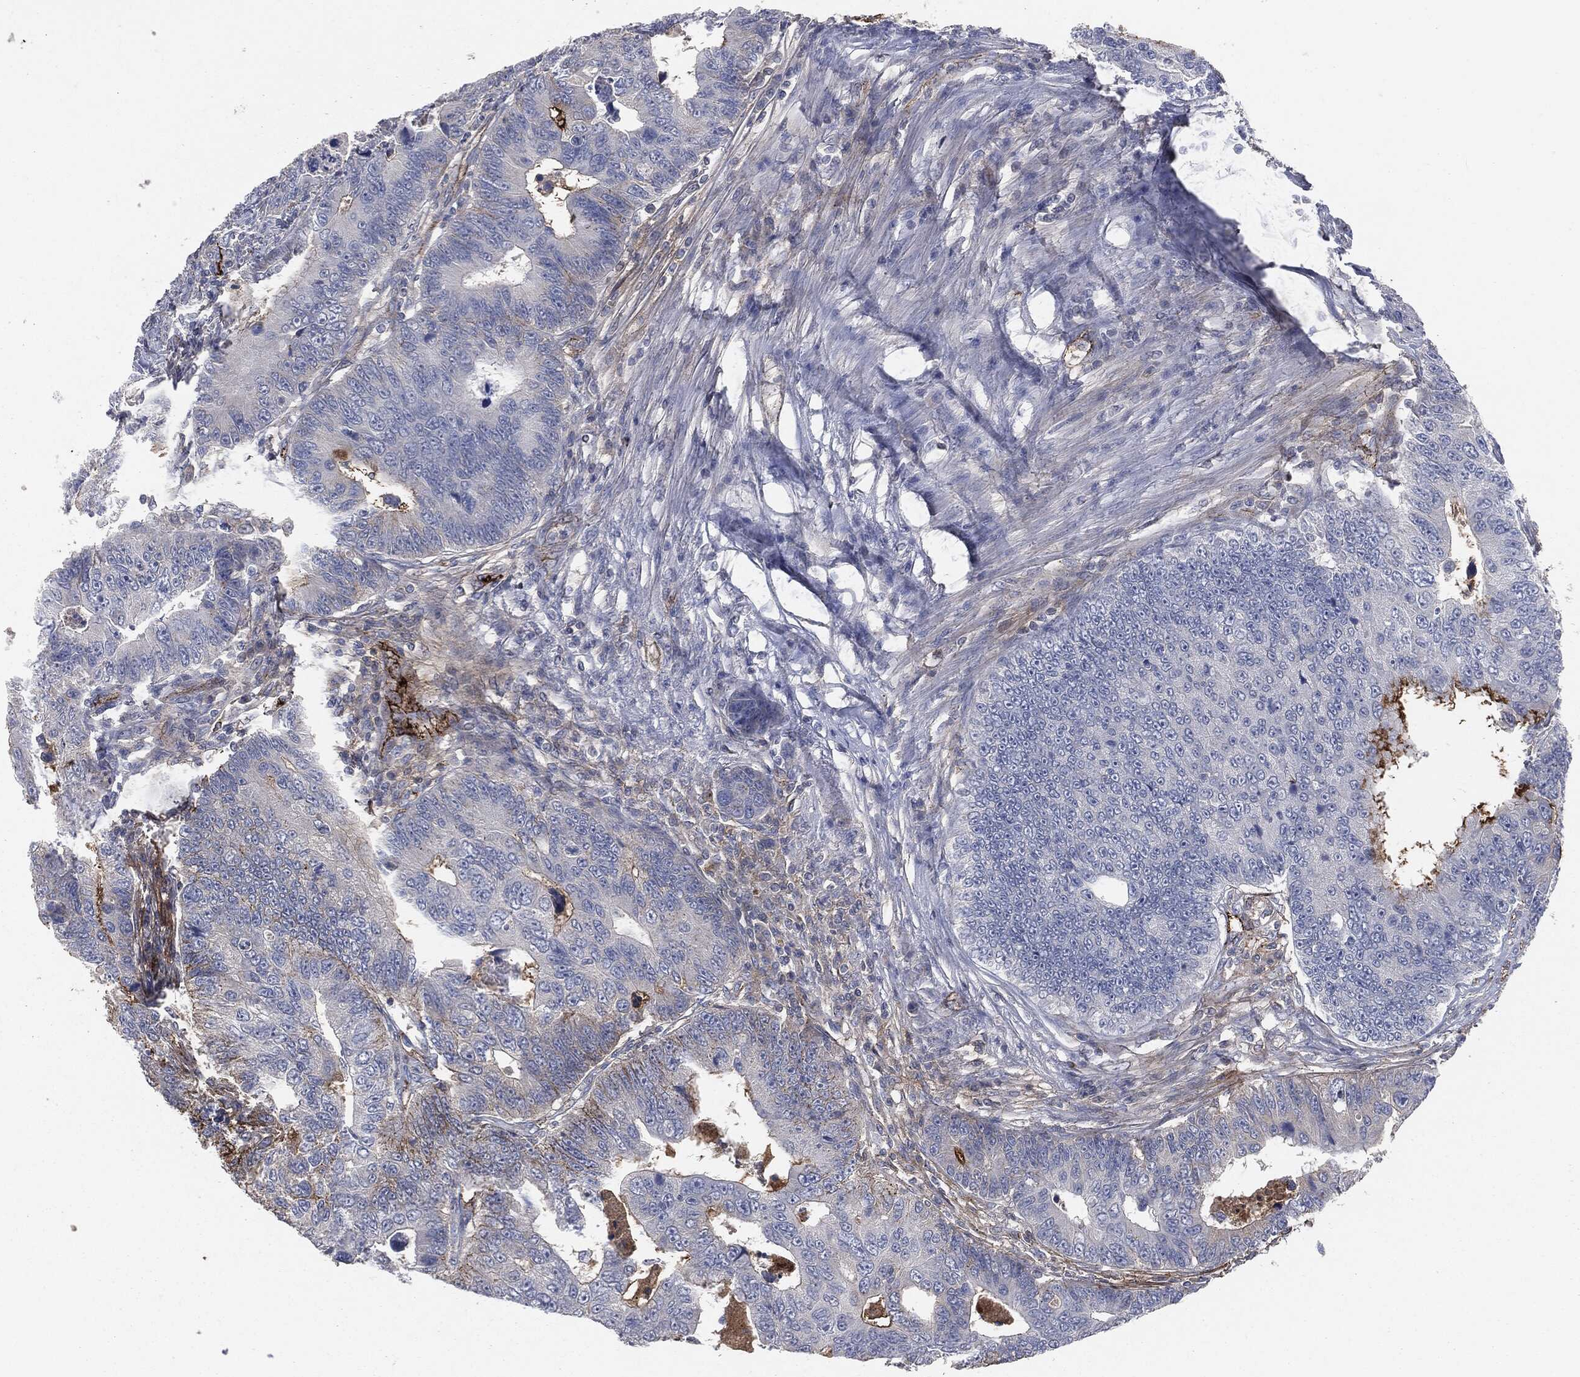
{"staining": {"intensity": "negative", "quantity": "none", "location": "none"}, "tissue": "colorectal cancer", "cell_type": "Tumor cells", "image_type": "cancer", "snomed": [{"axis": "morphology", "description": "Adenocarcinoma, NOS"}, {"axis": "topography", "description": "Colon"}], "caption": "Tumor cells are negative for protein expression in human colorectal adenocarcinoma.", "gene": "APOB", "patient": {"sex": "female", "age": 72}}